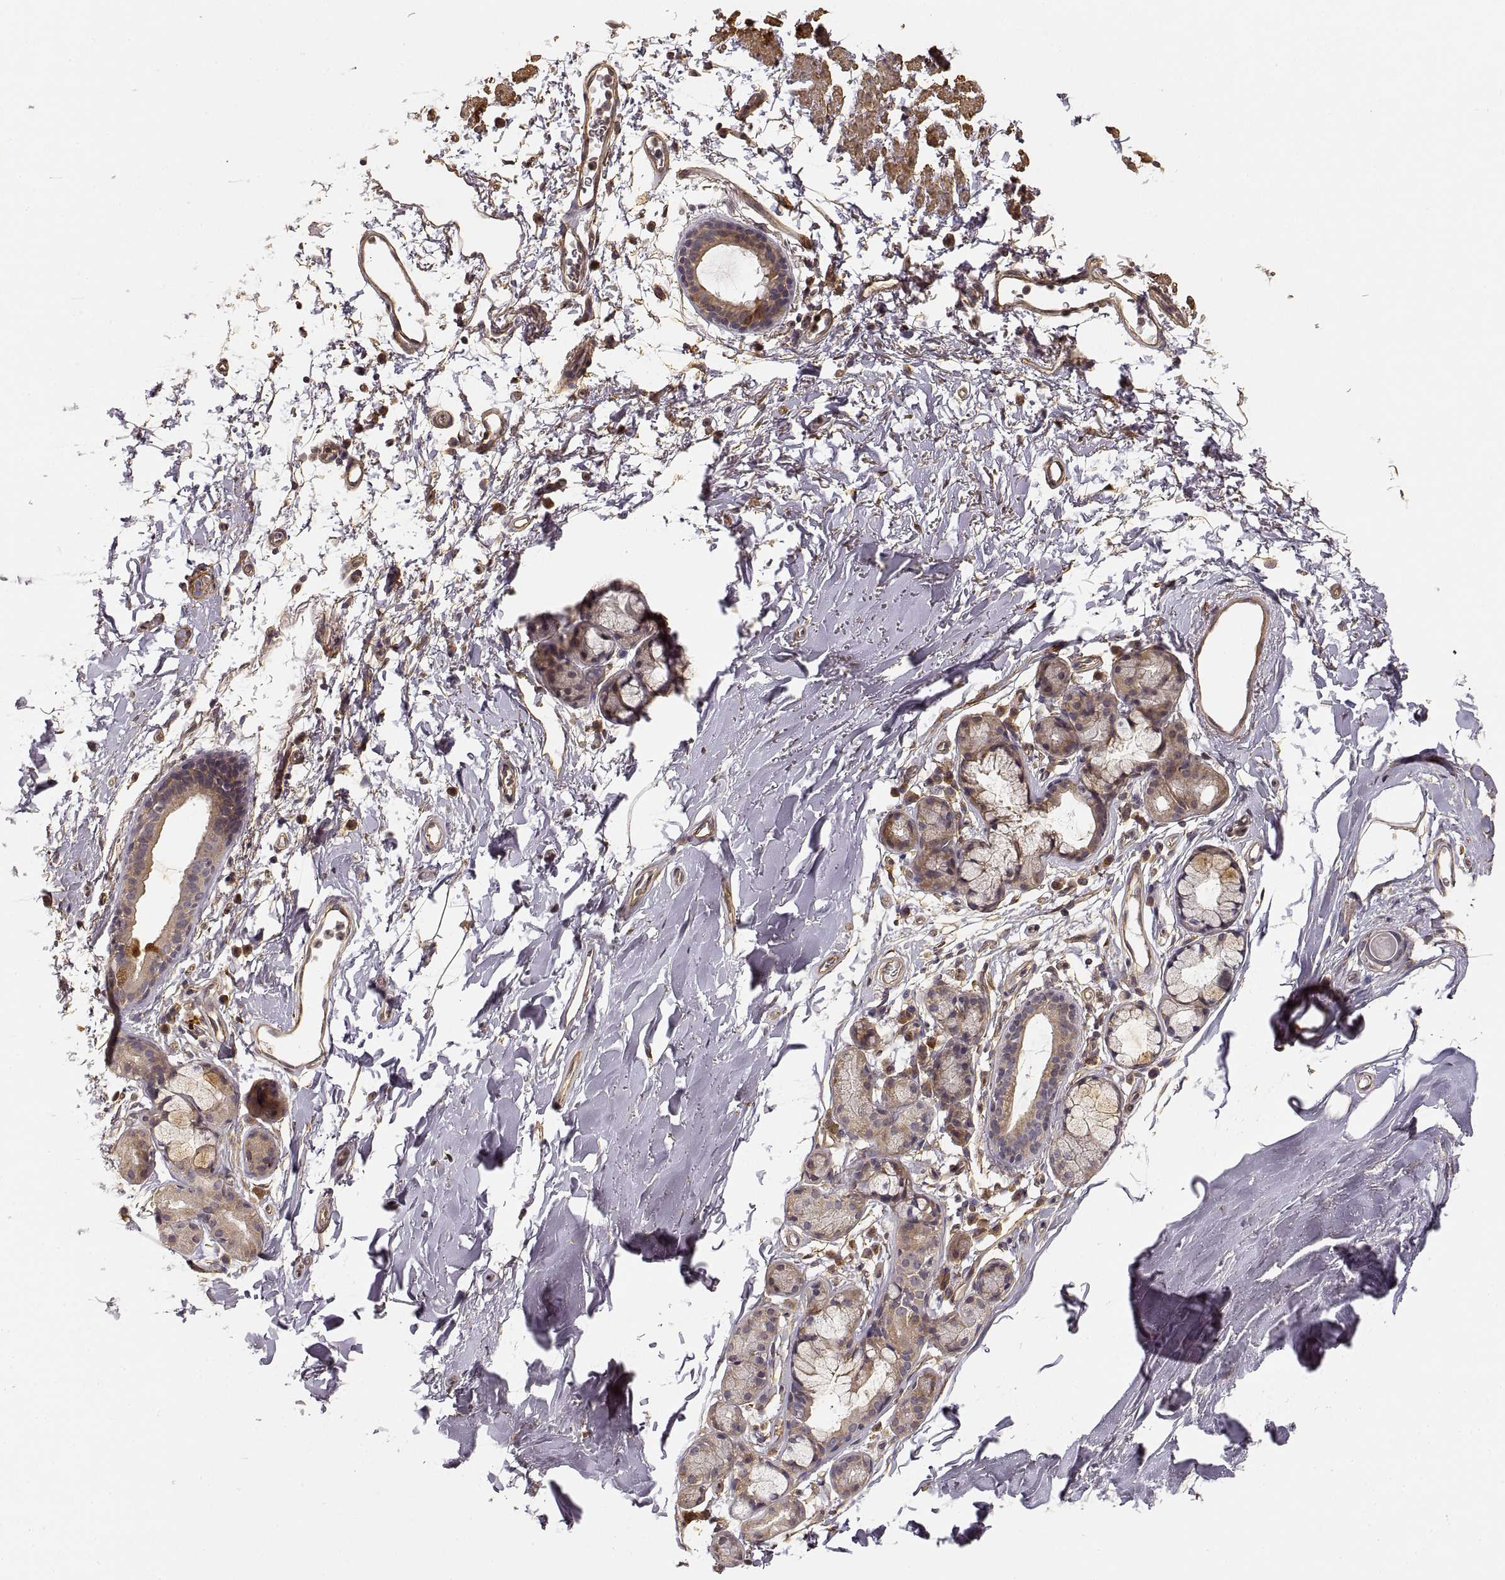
{"staining": {"intensity": "moderate", "quantity": ">75%", "location": "cytoplasmic/membranous"}, "tissue": "bronchus", "cell_type": "Respiratory epithelial cells", "image_type": "normal", "snomed": [{"axis": "morphology", "description": "Normal tissue, NOS"}, {"axis": "topography", "description": "Lymph node"}, {"axis": "topography", "description": "Bronchus"}], "caption": "This micrograph exhibits immunohistochemistry (IHC) staining of unremarkable bronchus, with medium moderate cytoplasmic/membranous expression in about >75% of respiratory epithelial cells.", "gene": "LAMA4", "patient": {"sex": "female", "age": 70}}